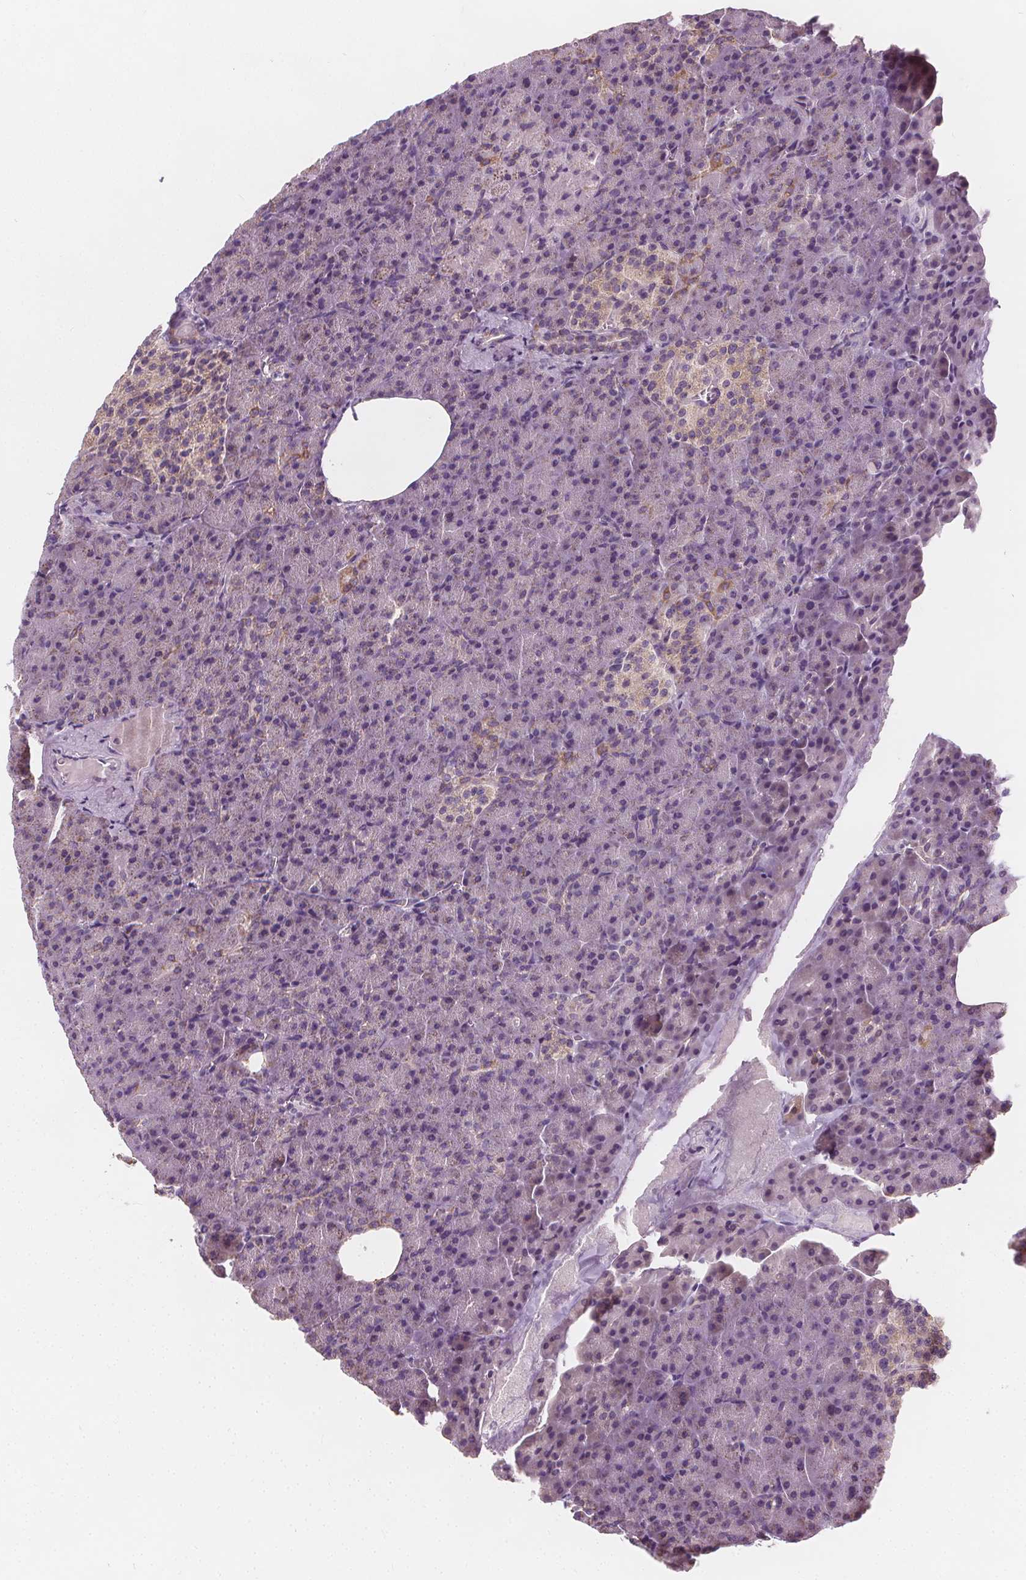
{"staining": {"intensity": "weak", "quantity": "<25%", "location": "cytoplasmic/membranous"}, "tissue": "pancreas", "cell_type": "Exocrine glandular cells", "image_type": "normal", "snomed": [{"axis": "morphology", "description": "Normal tissue, NOS"}, {"axis": "topography", "description": "Pancreas"}], "caption": "Immunohistochemistry photomicrograph of benign human pancreas stained for a protein (brown), which exhibits no expression in exocrine glandular cells.", "gene": "RAB20", "patient": {"sex": "female", "age": 74}}